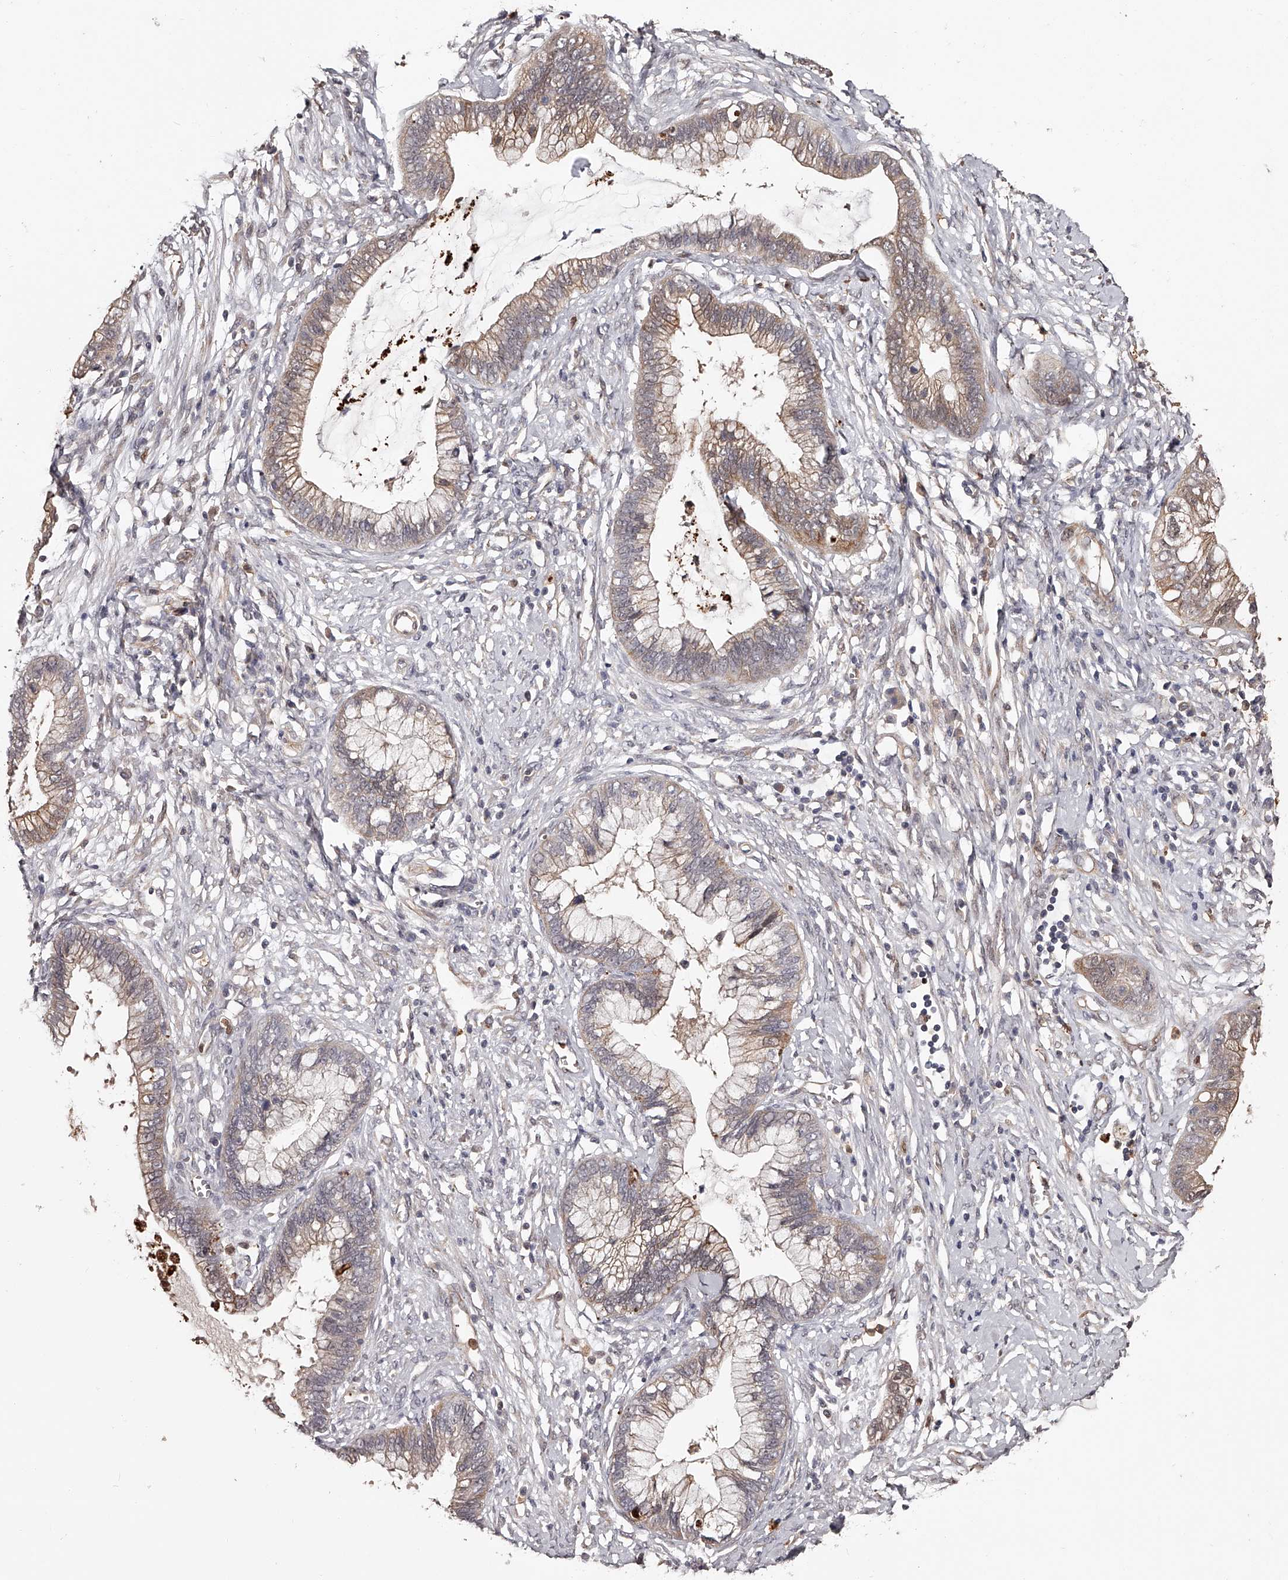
{"staining": {"intensity": "weak", "quantity": ">75%", "location": "cytoplasmic/membranous"}, "tissue": "cervical cancer", "cell_type": "Tumor cells", "image_type": "cancer", "snomed": [{"axis": "morphology", "description": "Adenocarcinoma, NOS"}, {"axis": "topography", "description": "Cervix"}], "caption": "This is a histology image of IHC staining of cervical cancer (adenocarcinoma), which shows weak positivity in the cytoplasmic/membranous of tumor cells.", "gene": "URGCP", "patient": {"sex": "female", "age": 44}}